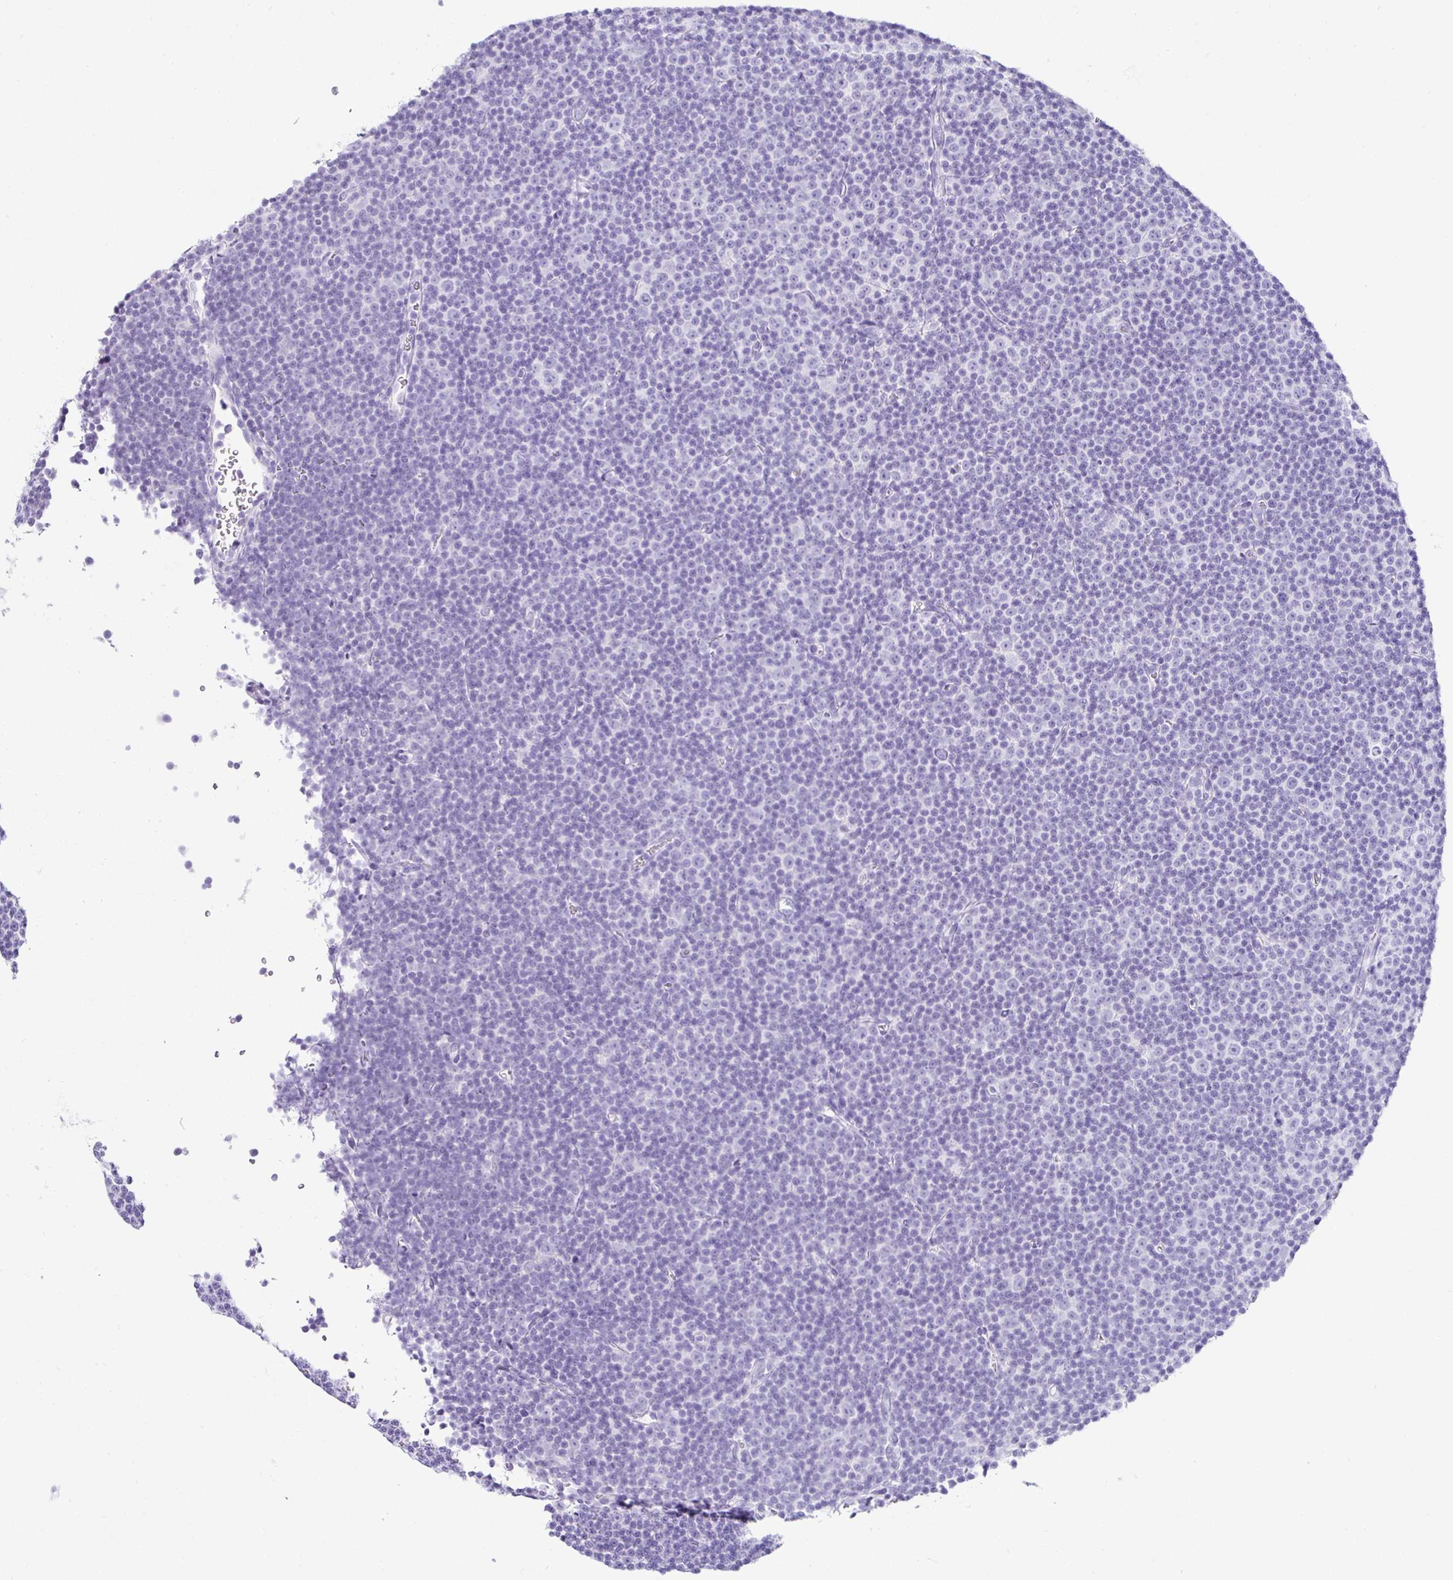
{"staining": {"intensity": "negative", "quantity": "none", "location": "none"}, "tissue": "lymphoma", "cell_type": "Tumor cells", "image_type": "cancer", "snomed": [{"axis": "morphology", "description": "Malignant lymphoma, non-Hodgkin's type, Low grade"}, {"axis": "topography", "description": "Lymph node"}], "caption": "This is a image of IHC staining of low-grade malignant lymphoma, non-Hodgkin's type, which shows no expression in tumor cells.", "gene": "SERPINB3", "patient": {"sex": "female", "age": 67}}